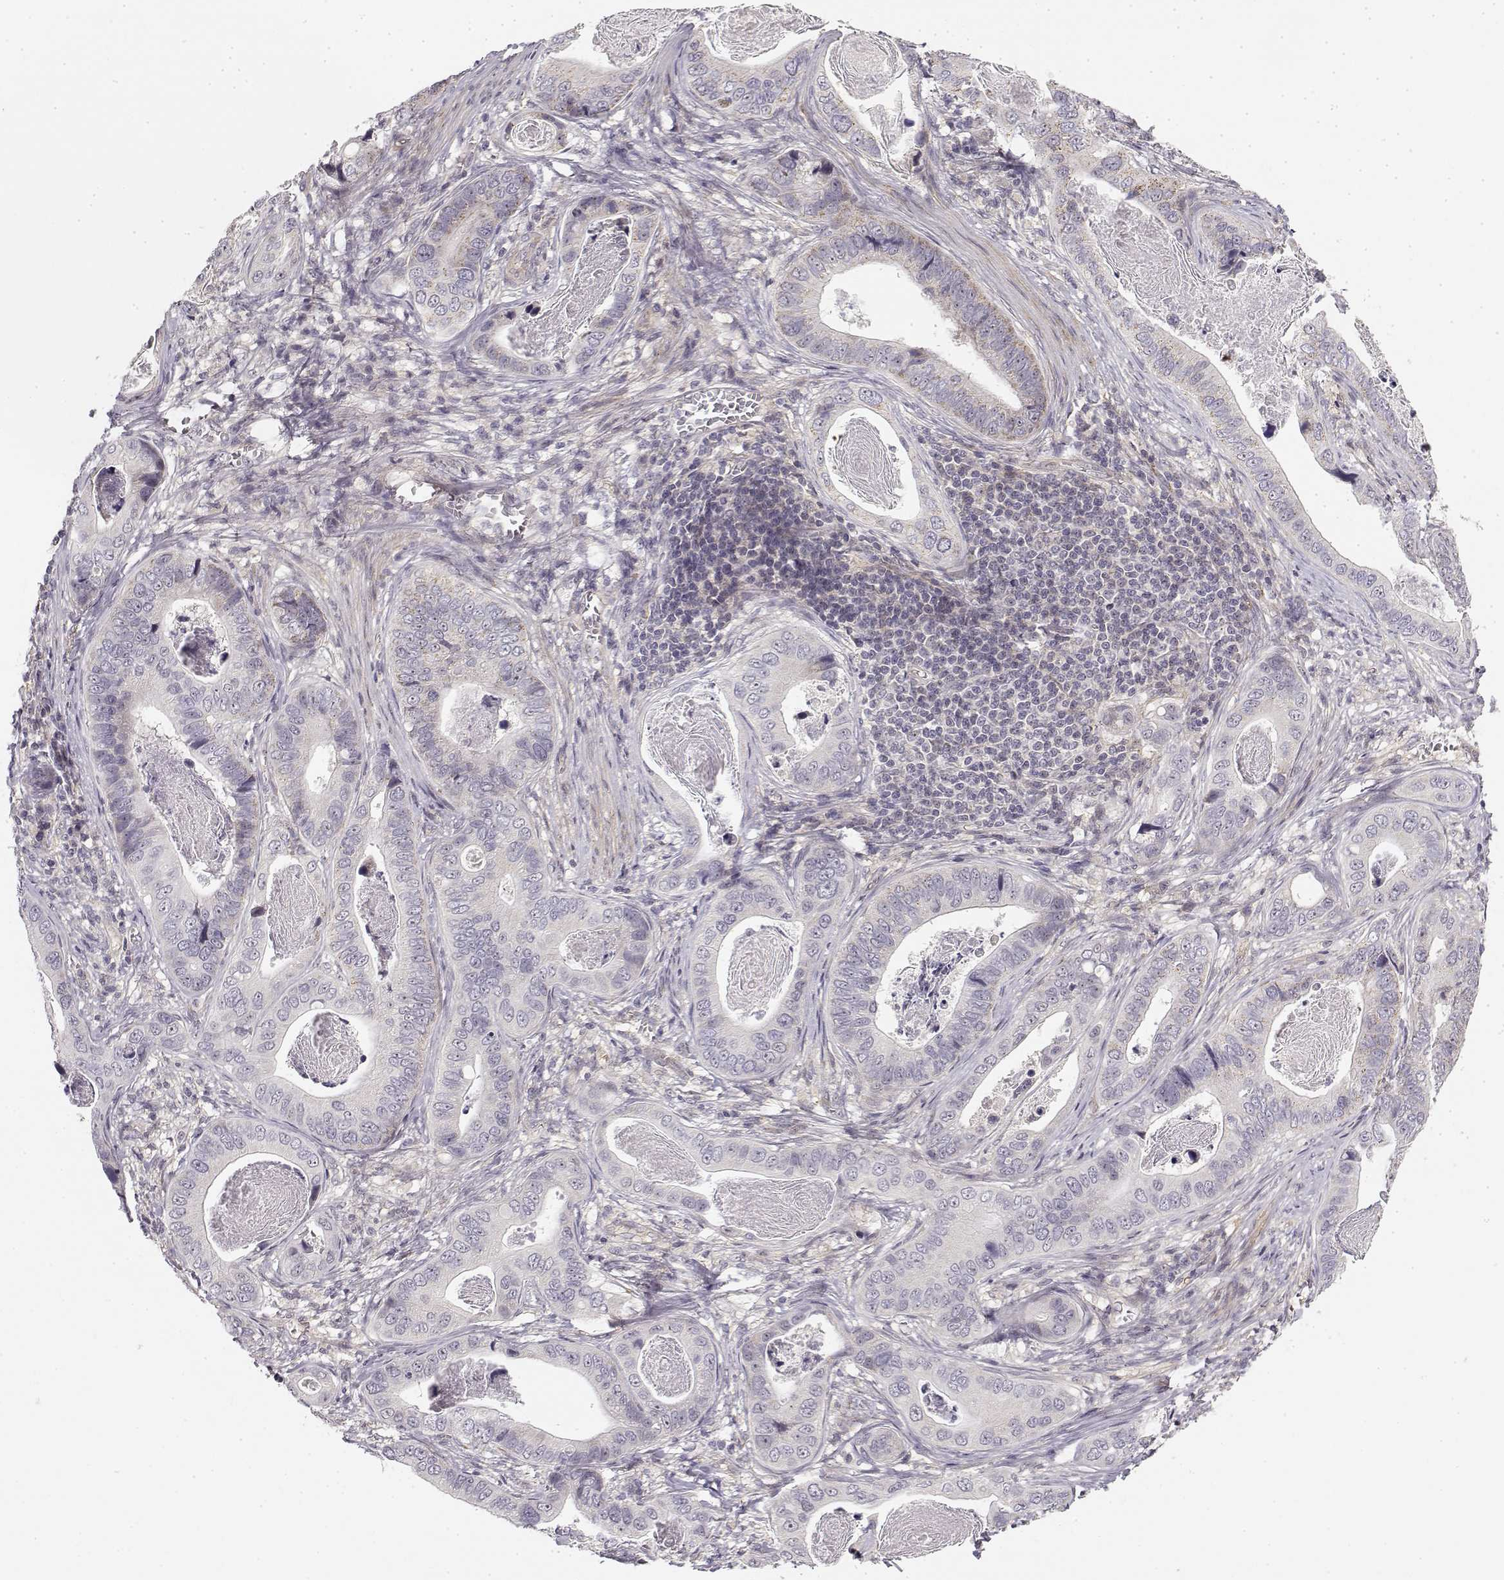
{"staining": {"intensity": "negative", "quantity": "none", "location": "none"}, "tissue": "stomach cancer", "cell_type": "Tumor cells", "image_type": "cancer", "snomed": [{"axis": "morphology", "description": "Adenocarcinoma, NOS"}, {"axis": "topography", "description": "Stomach"}], "caption": "Immunohistochemistry (IHC) micrograph of stomach cancer stained for a protein (brown), which shows no expression in tumor cells.", "gene": "MED12L", "patient": {"sex": "male", "age": 84}}